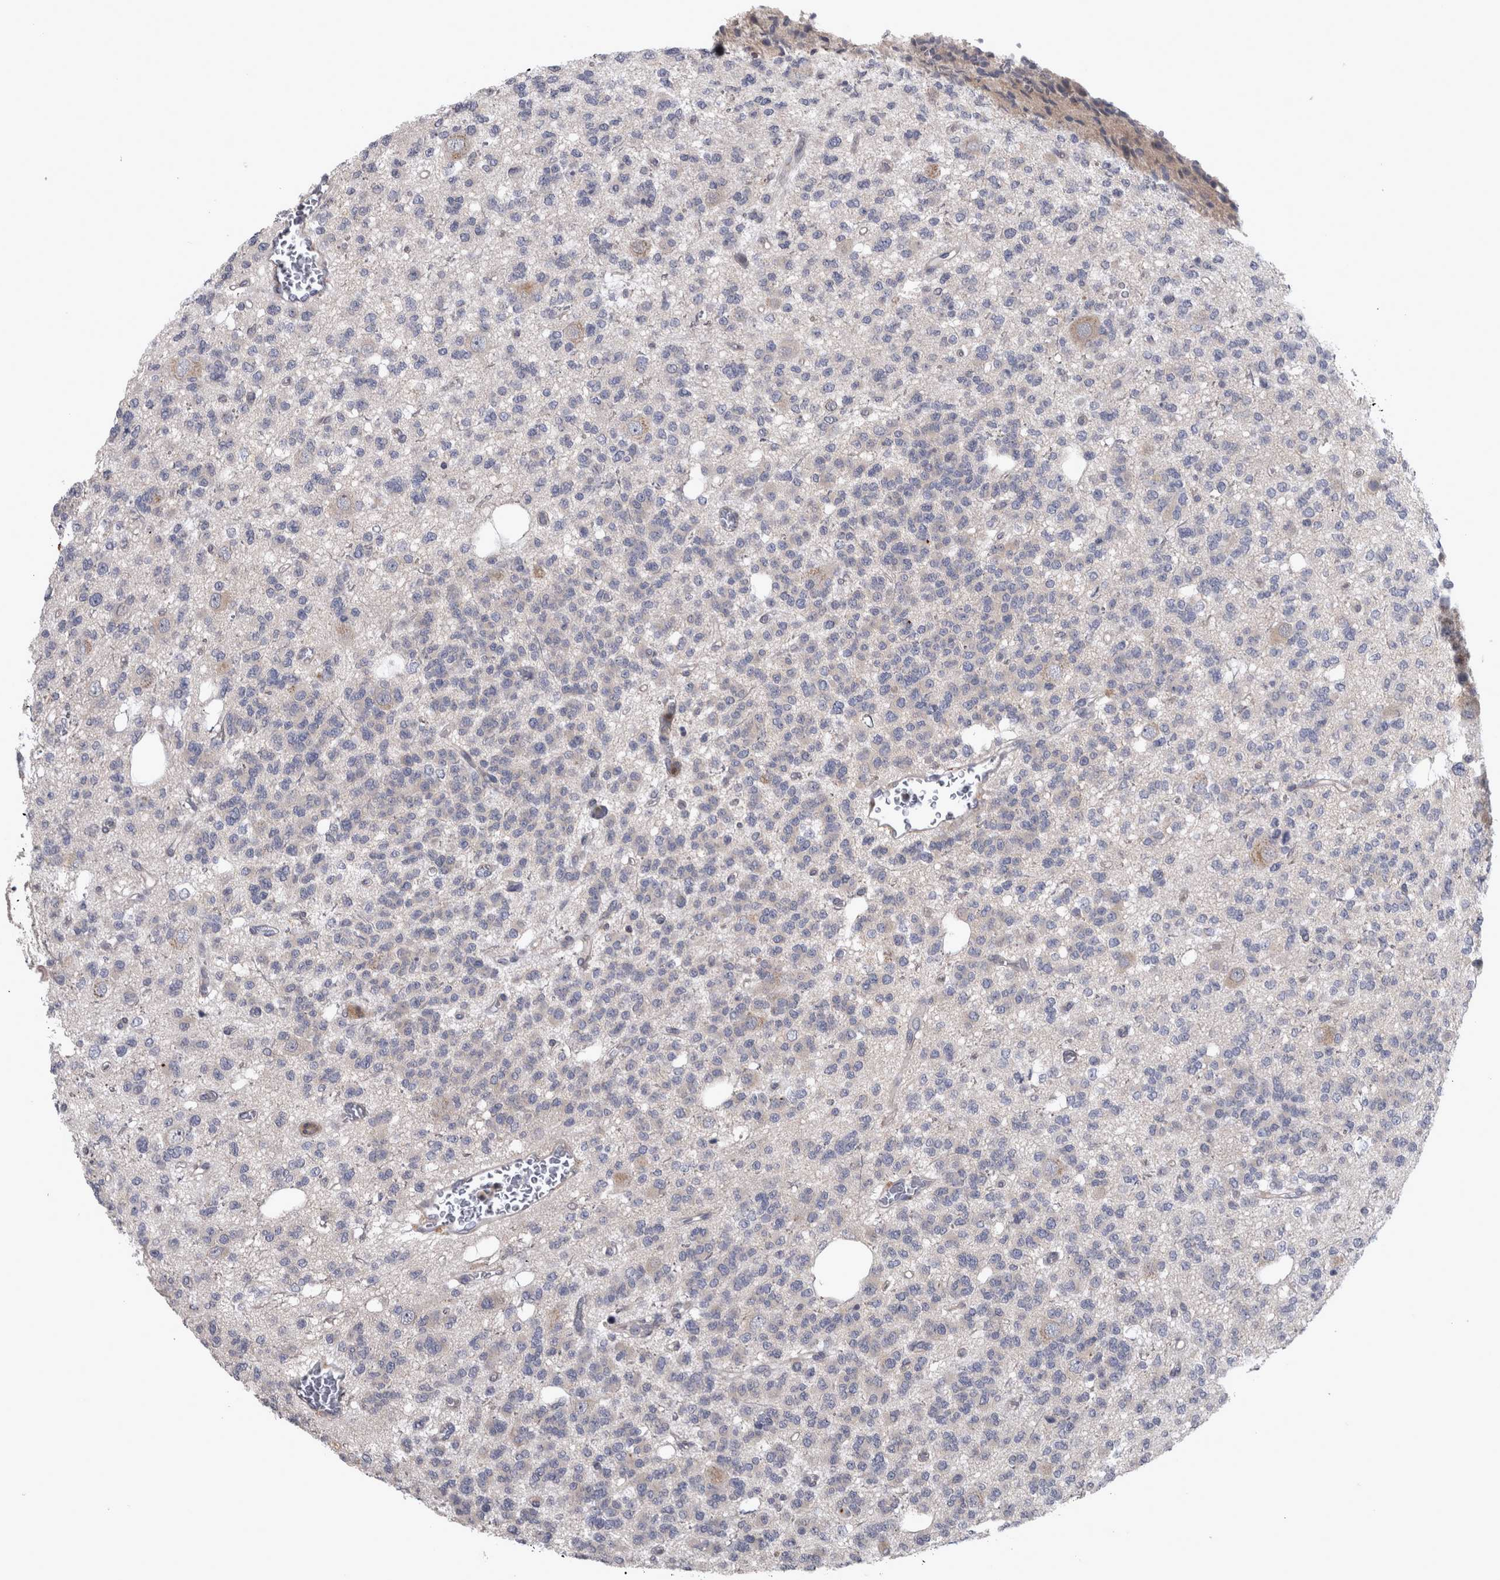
{"staining": {"intensity": "weak", "quantity": "<25%", "location": "cytoplasmic/membranous"}, "tissue": "glioma", "cell_type": "Tumor cells", "image_type": "cancer", "snomed": [{"axis": "morphology", "description": "Glioma, malignant, Low grade"}, {"axis": "topography", "description": "Brain"}], "caption": "Immunohistochemical staining of human glioma displays no significant positivity in tumor cells.", "gene": "PRKCI", "patient": {"sex": "male", "age": 38}}